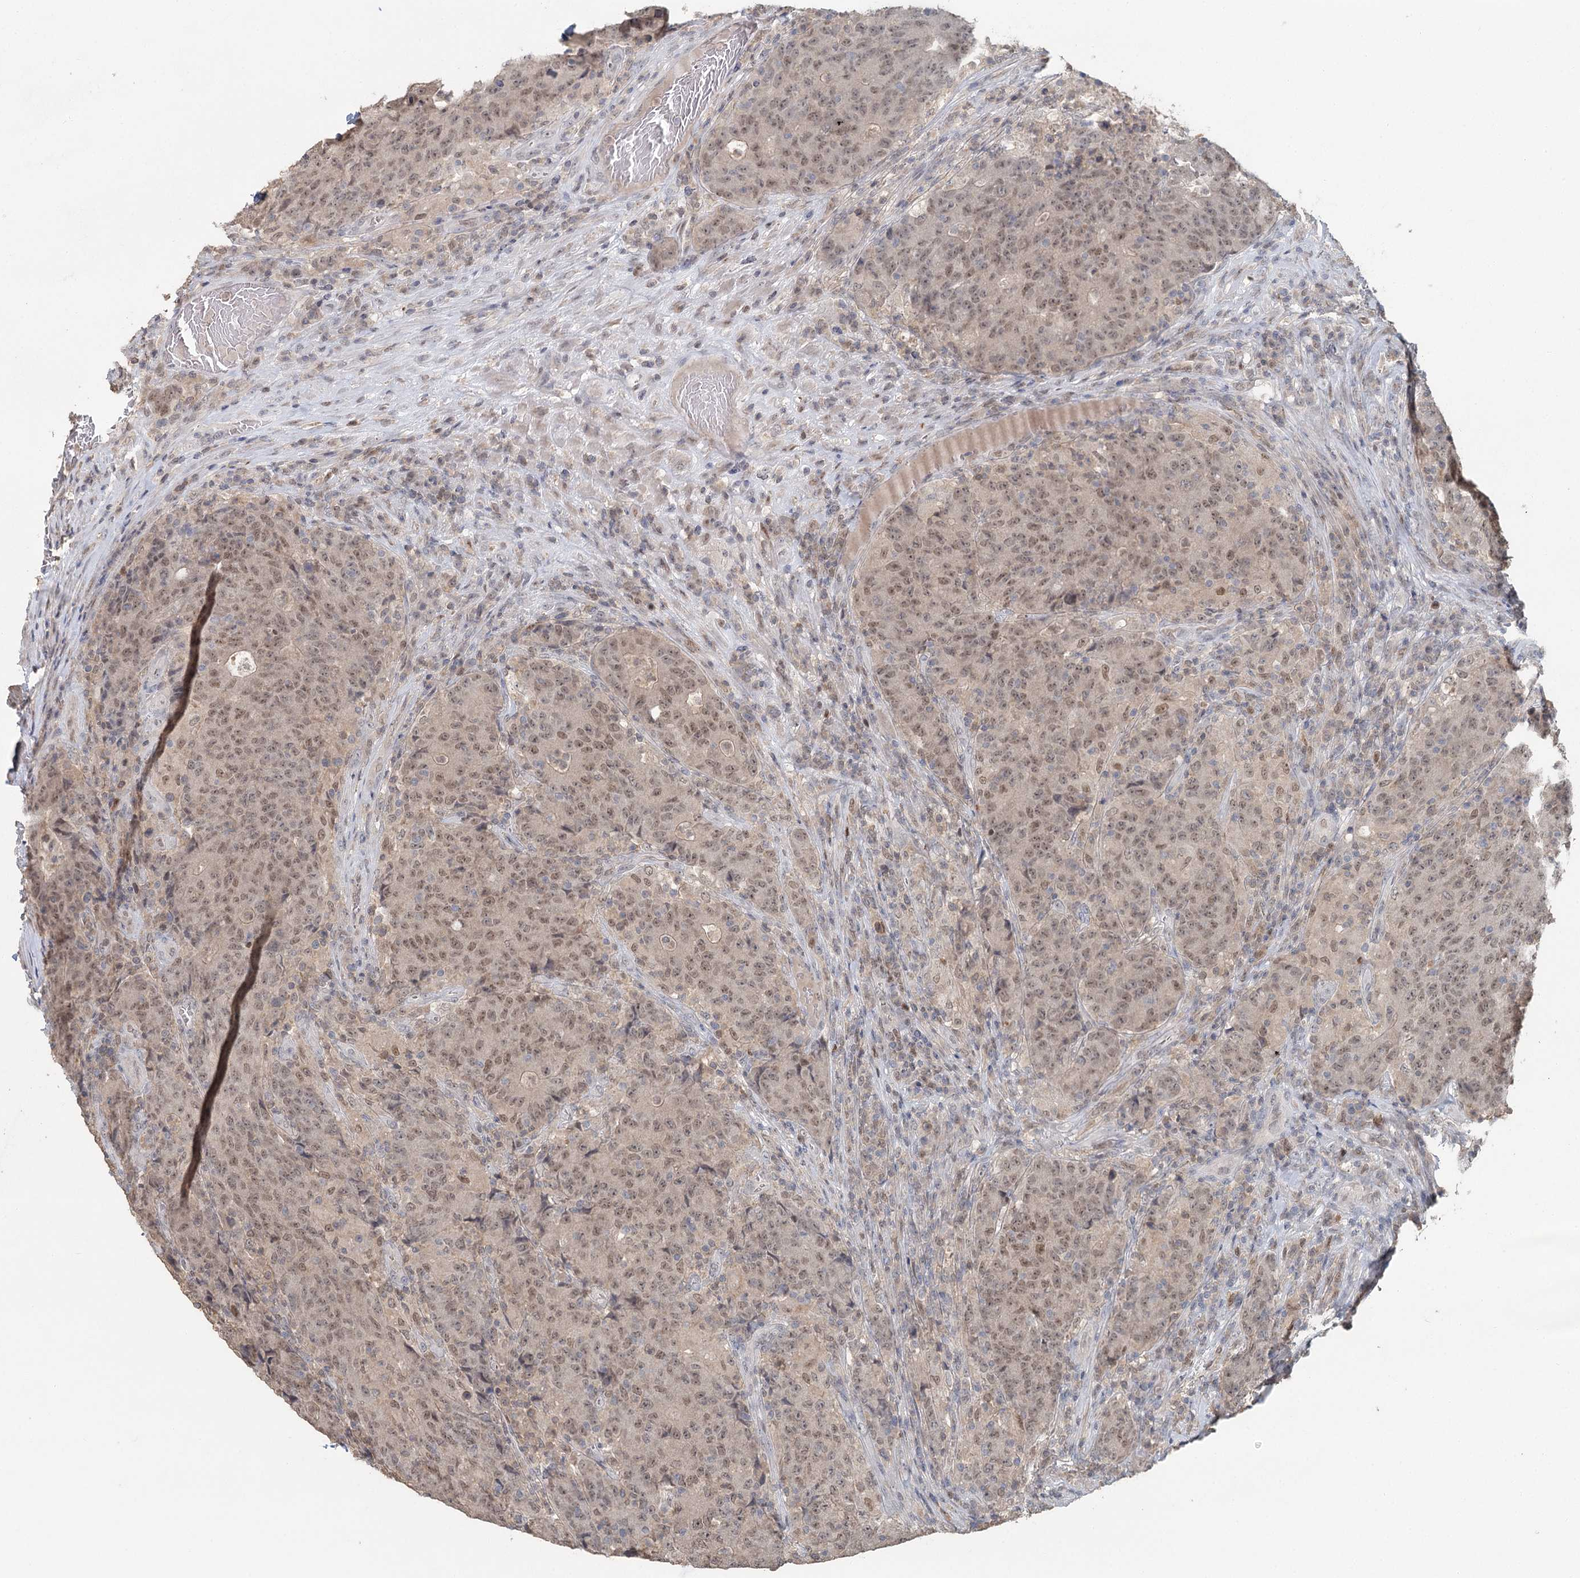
{"staining": {"intensity": "weak", "quantity": ">75%", "location": "nuclear"}, "tissue": "colorectal cancer", "cell_type": "Tumor cells", "image_type": "cancer", "snomed": [{"axis": "morphology", "description": "Adenocarcinoma, NOS"}, {"axis": "topography", "description": "Colon"}], "caption": "The histopathology image reveals staining of colorectal cancer, revealing weak nuclear protein expression (brown color) within tumor cells. Using DAB (brown) and hematoxylin (blue) stains, captured at high magnification using brightfield microscopy.", "gene": "ADK", "patient": {"sex": "female", "age": 75}}